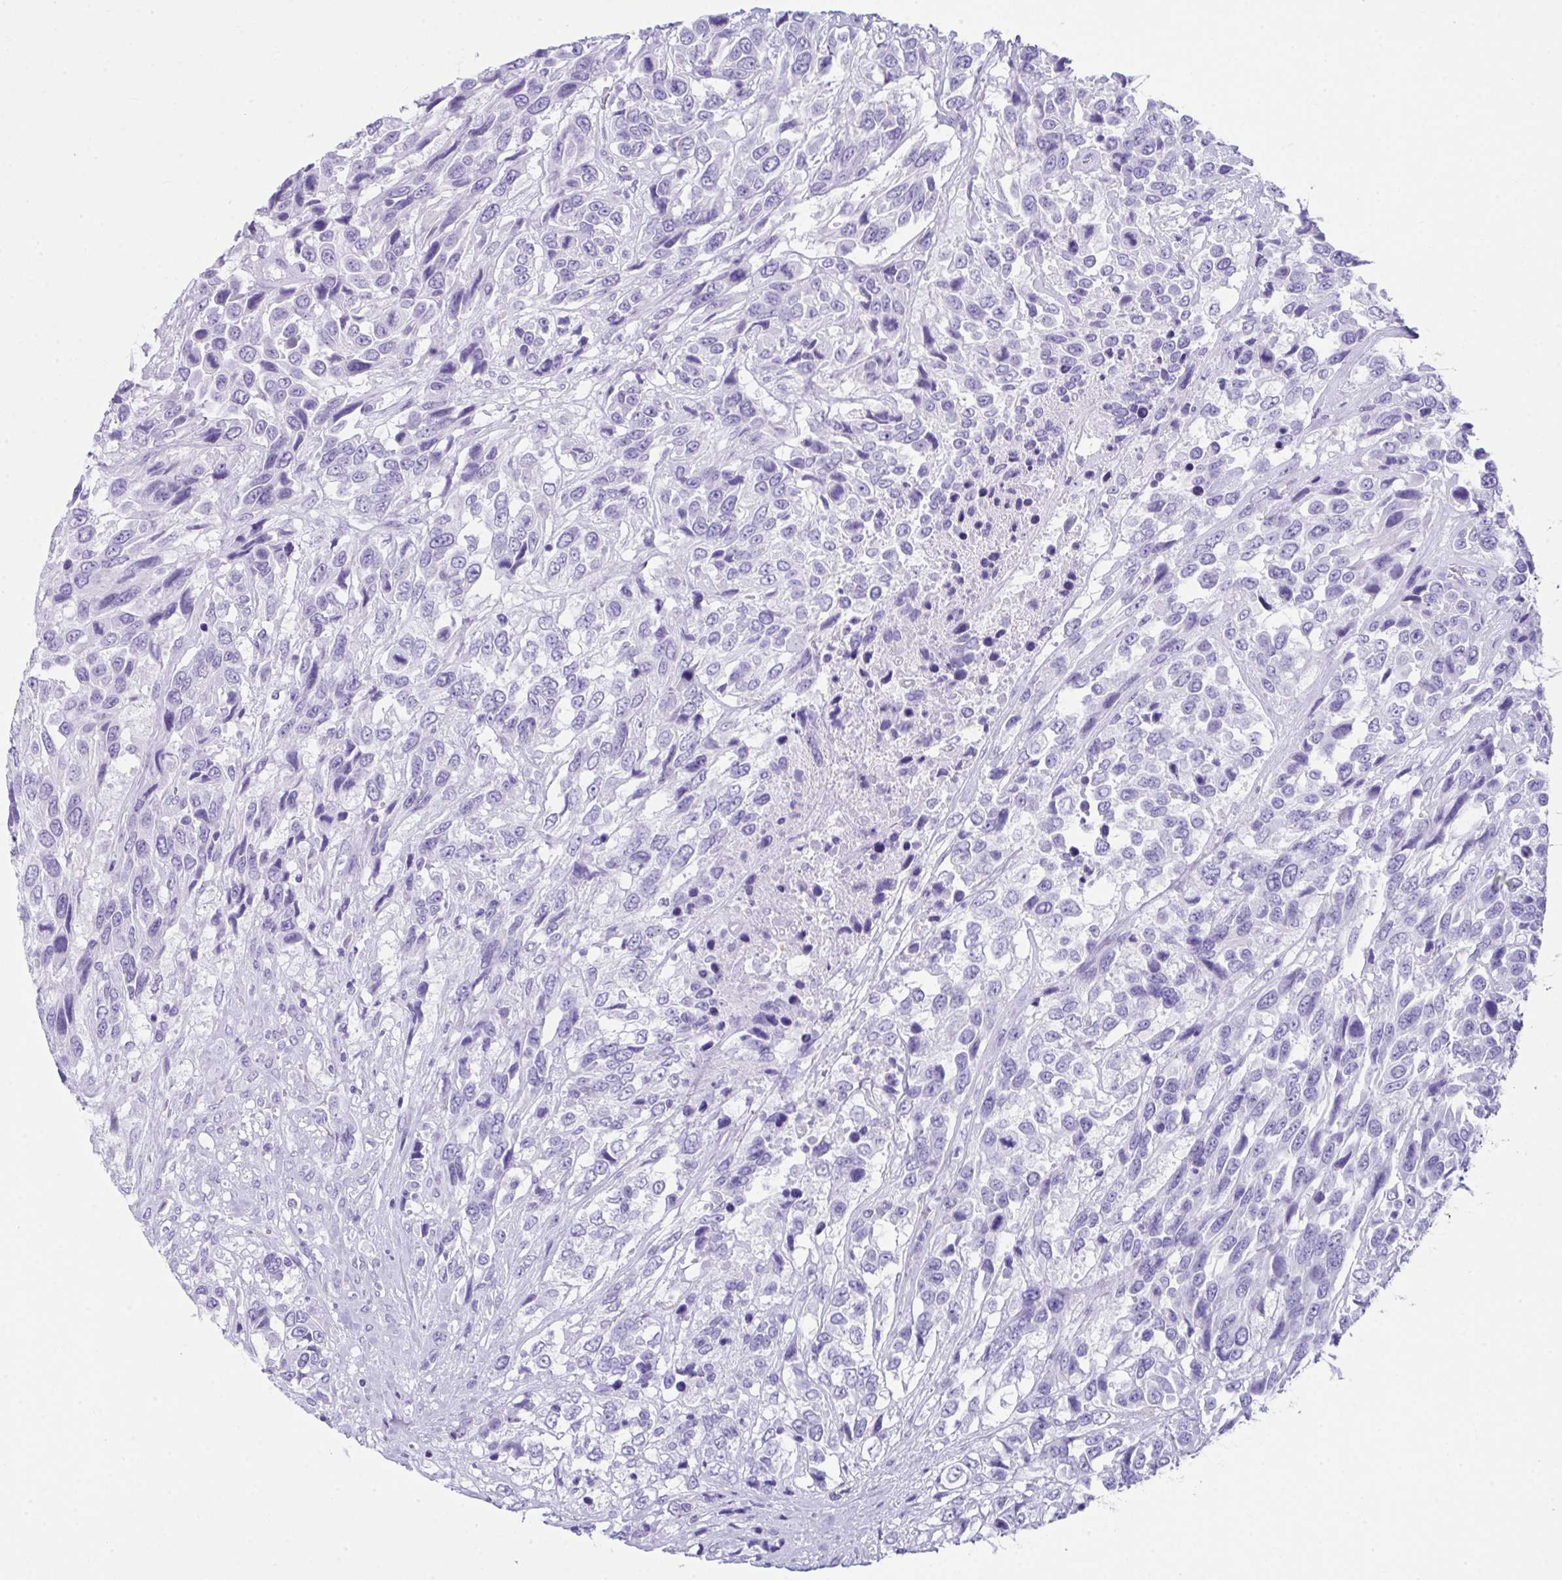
{"staining": {"intensity": "negative", "quantity": "none", "location": "none"}, "tissue": "urothelial cancer", "cell_type": "Tumor cells", "image_type": "cancer", "snomed": [{"axis": "morphology", "description": "Urothelial carcinoma, High grade"}, {"axis": "topography", "description": "Urinary bladder"}], "caption": "Tumor cells show no significant protein staining in urothelial cancer. Brightfield microscopy of IHC stained with DAB (3,3'-diaminobenzidine) (brown) and hematoxylin (blue), captured at high magnification.", "gene": "LGALS4", "patient": {"sex": "female", "age": 70}}